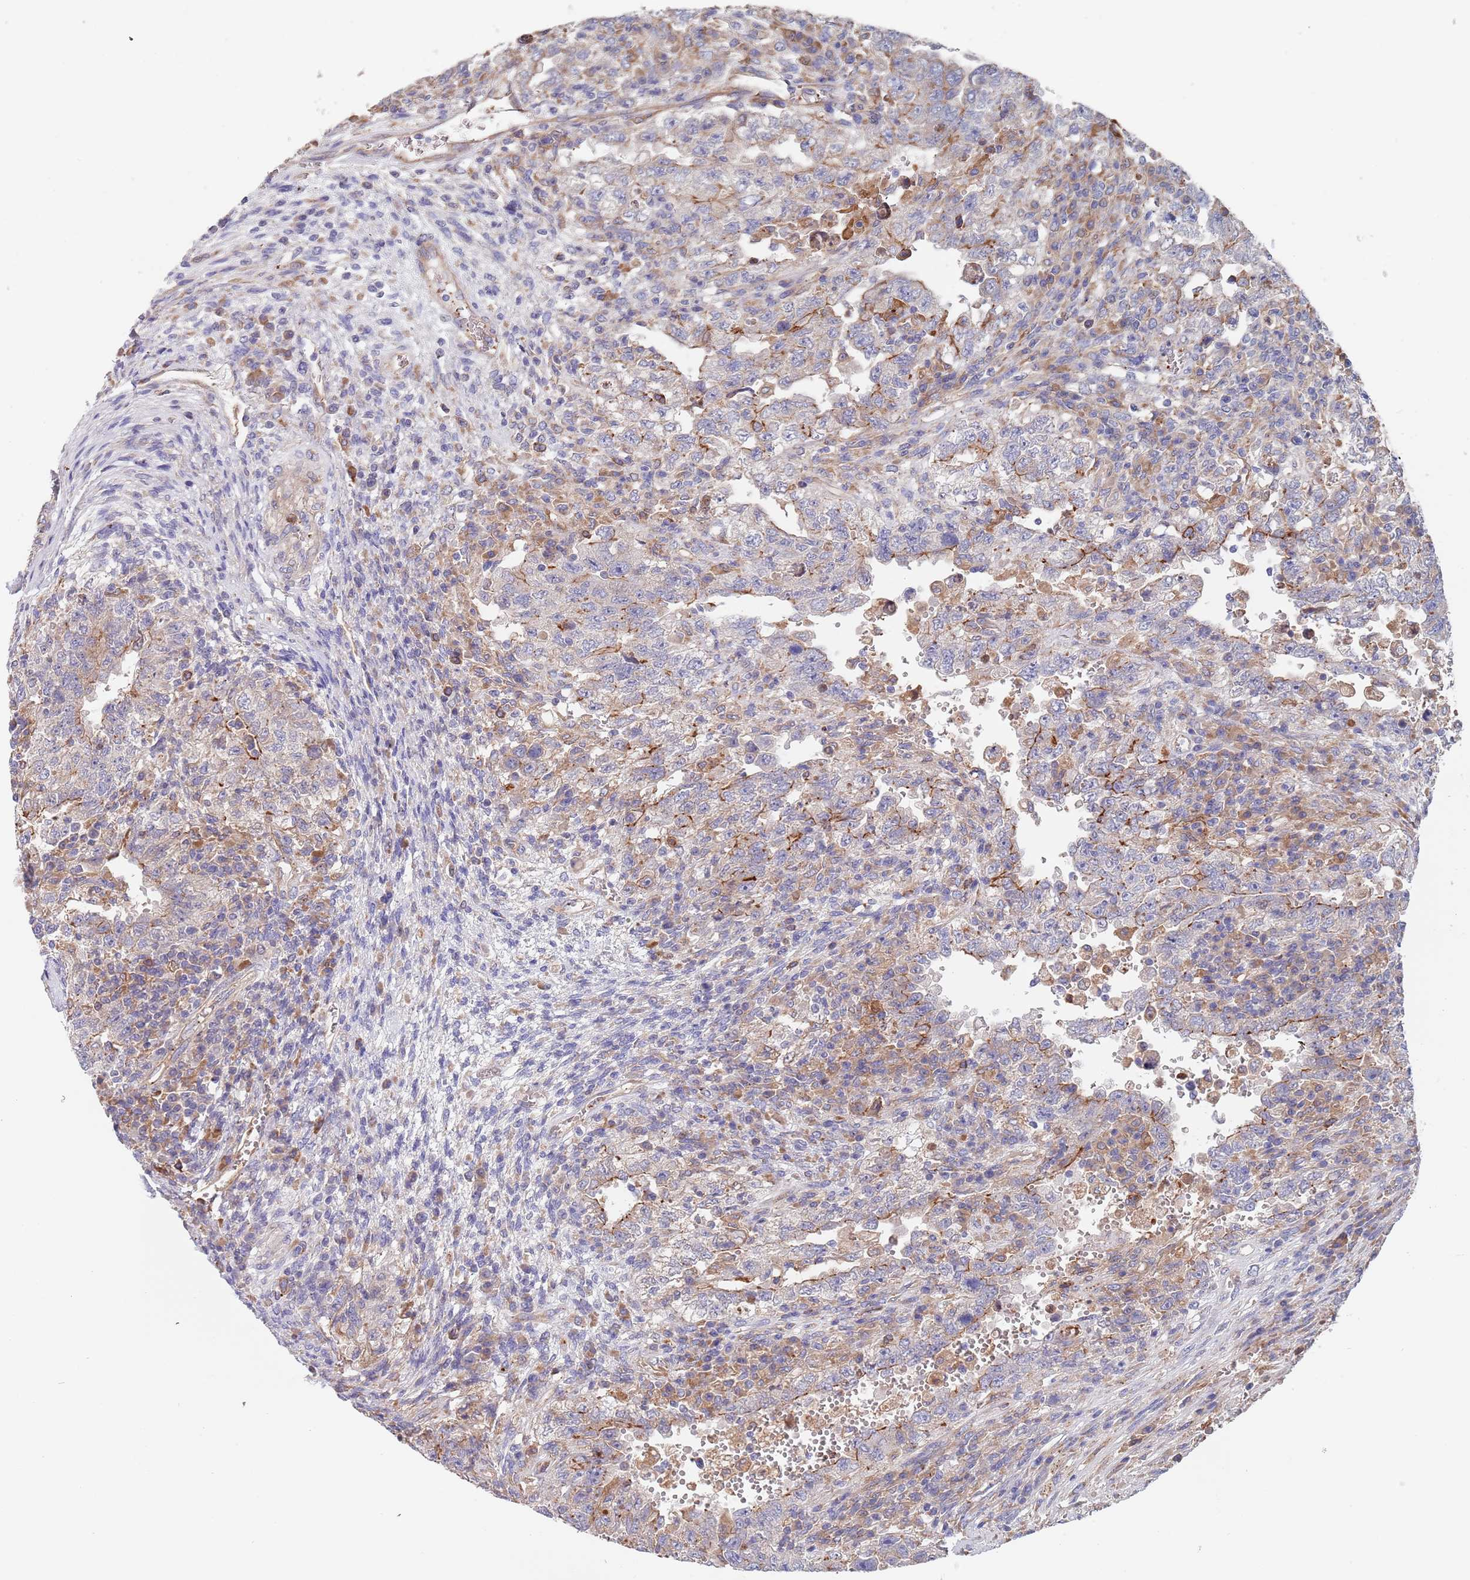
{"staining": {"intensity": "moderate", "quantity": "<25%", "location": "cytoplasmic/membranous"}, "tissue": "testis cancer", "cell_type": "Tumor cells", "image_type": "cancer", "snomed": [{"axis": "morphology", "description": "Carcinoma, Embryonal, NOS"}, {"axis": "topography", "description": "Testis"}], "caption": "Embryonal carcinoma (testis) stained for a protein demonstrates moderate cytoplasmic/membranous positivity in tumor cells.", "gene": "DCUN1D3", "patient": {"sex": "male", "age": 26}}